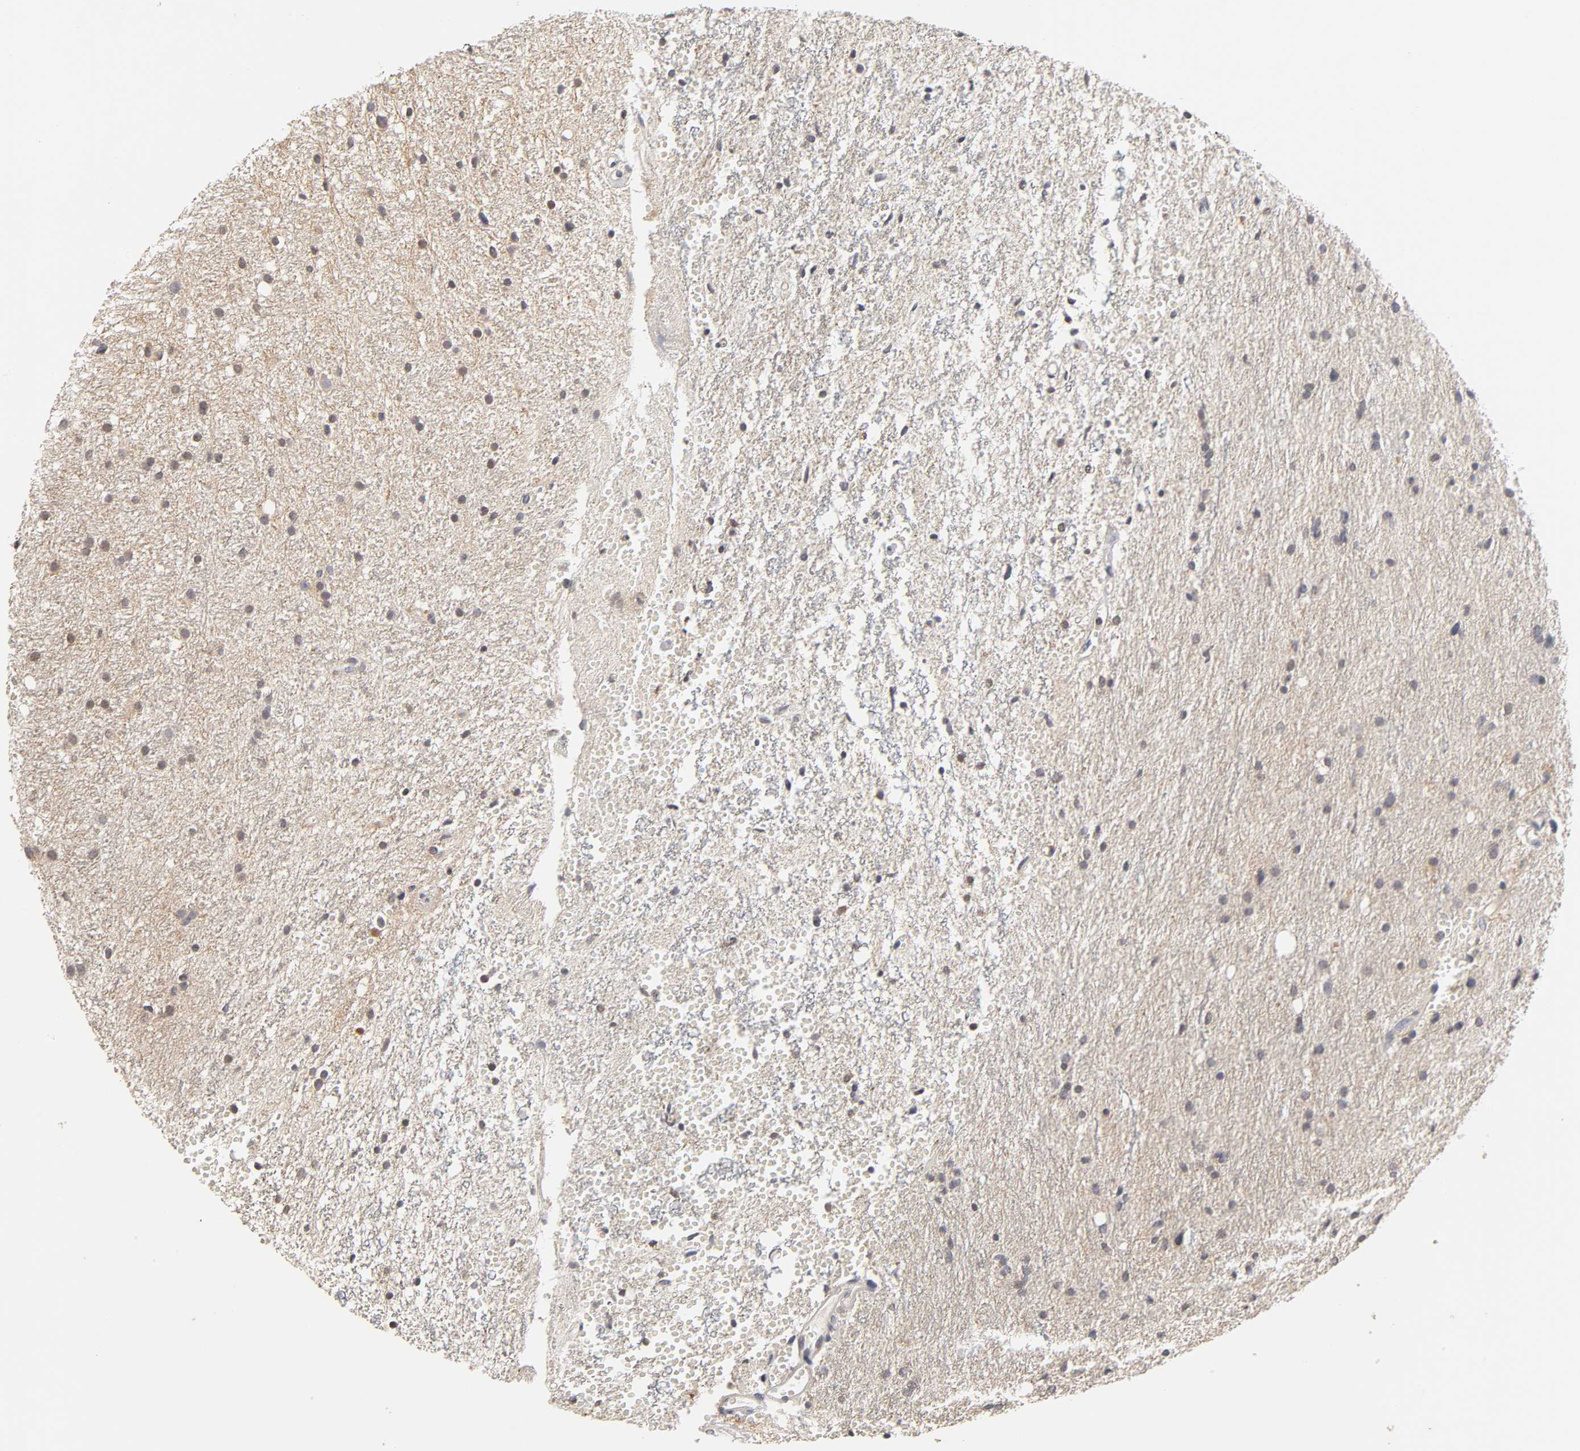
{"staining": {"intensity": "moderate", "quantity": "25%-75%", "location": "cytoplasmic/membranous"}, "tissue": "glioma", "cell_type": "Tumor cells", "image_type": "cancer", "snomed": [{"axis": "morphology", "description": "Glioma, malignant, High grade"}, {"axis": "topography", "description": "Brain"}], "caption": "A medium amount of moderate cytoplasmic/membranous positivity is appreciated in about 25%-75% of tumor cells in glioma tissue.", "gene": "CXADR", "patient": {"sex": "female", "age": 59}}